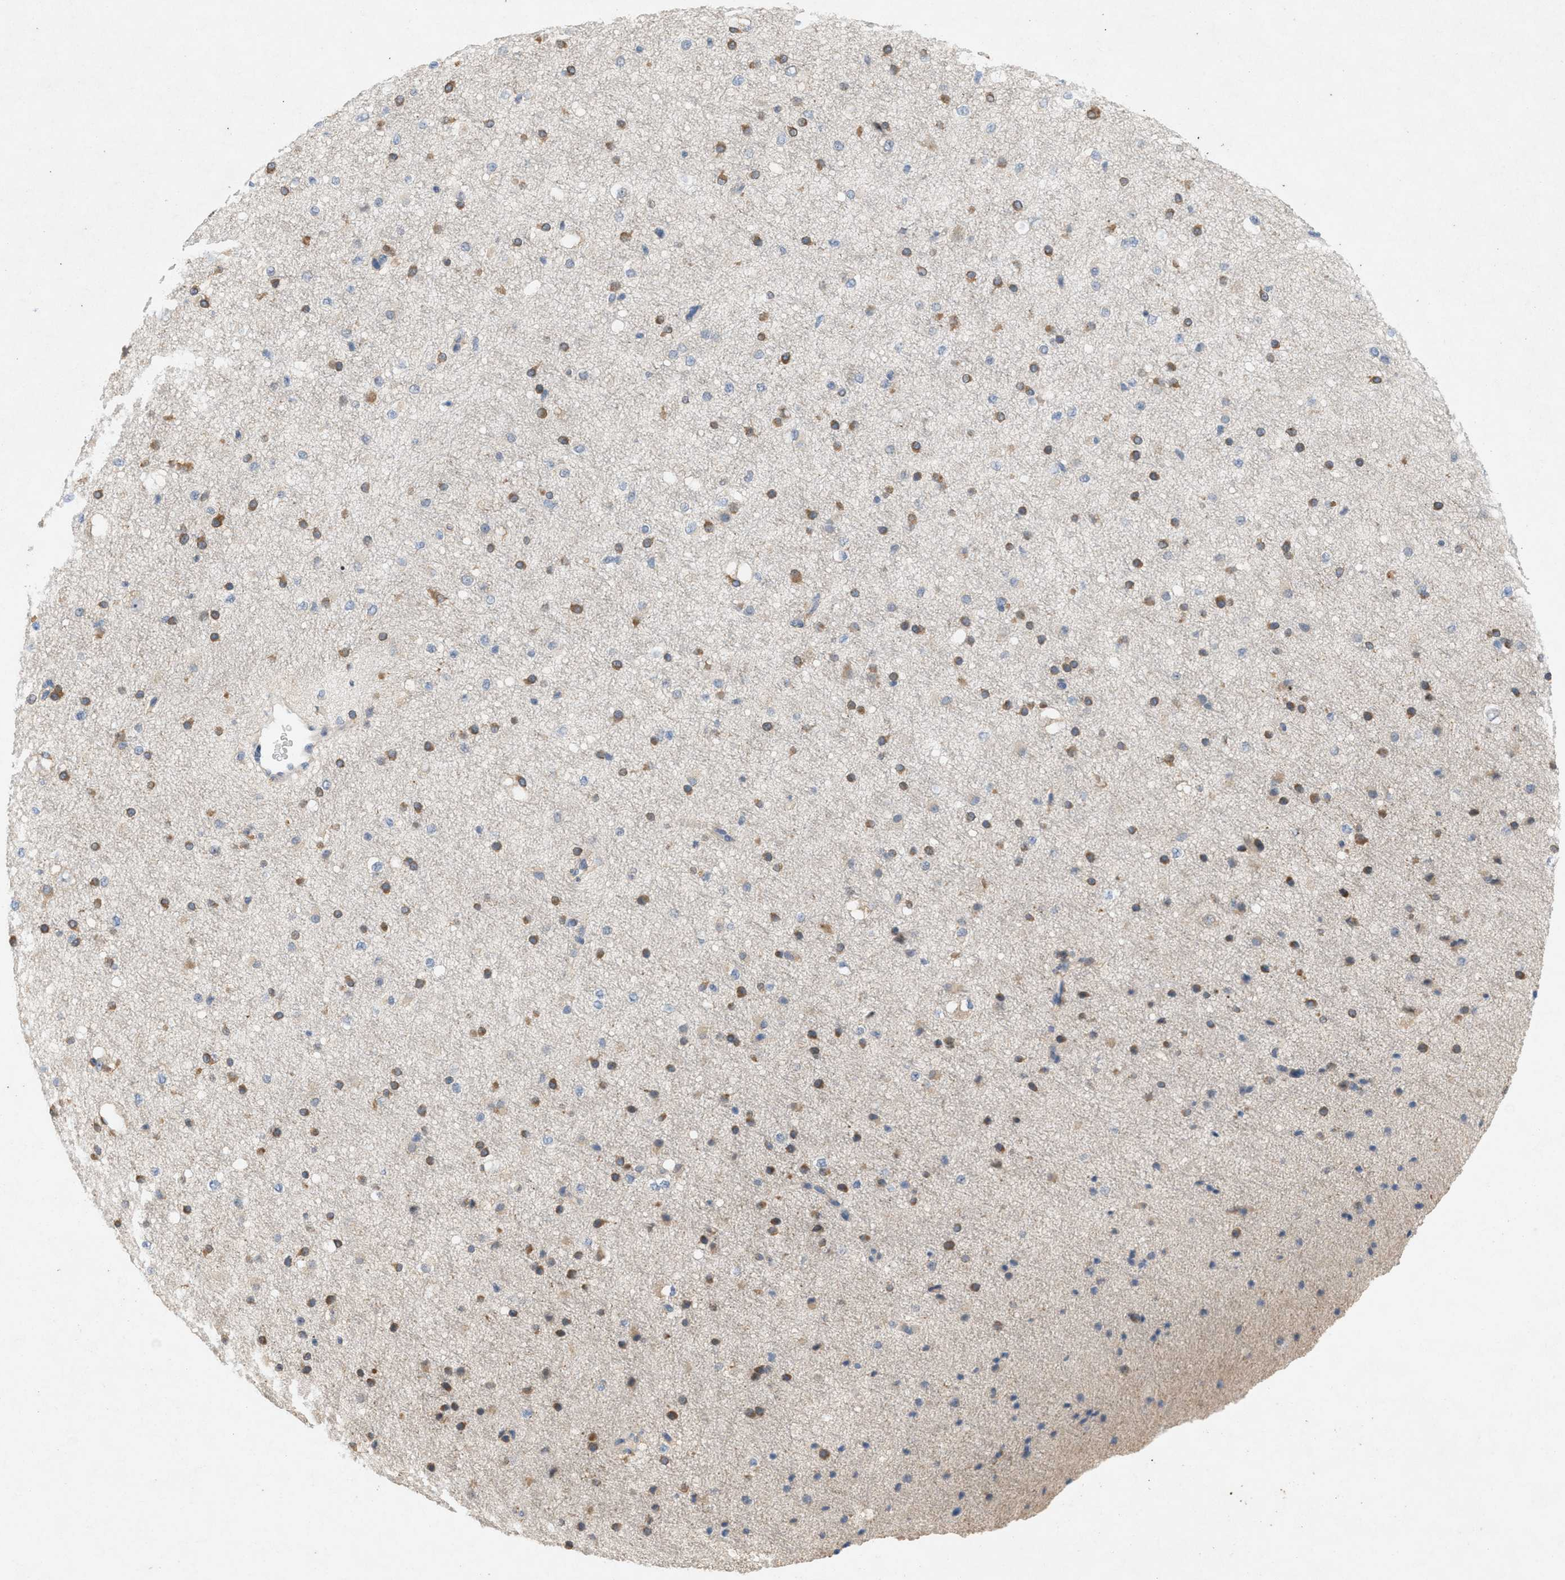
{"staining": {"intensity": "negative", "quantity": "none", "location": "none"}, "tissue": "cerebral cortex", "cell_type": "Endothelial cells", "image_type": "normal", "snomed": [{"axis": "morphology", "description": "Normal tissue, NOS"}, {"axis": "morphology", "description": "Developmental malformation"}, {"axis": "topography", "description": "Cerebral cortex"}], "caption": "Histopathology image shows no significant protein positivity in endothelial cells of unremarkable cerebral cortex.", "gene": "DCAF7", "patient": {"sex": "female", "age": 30}}